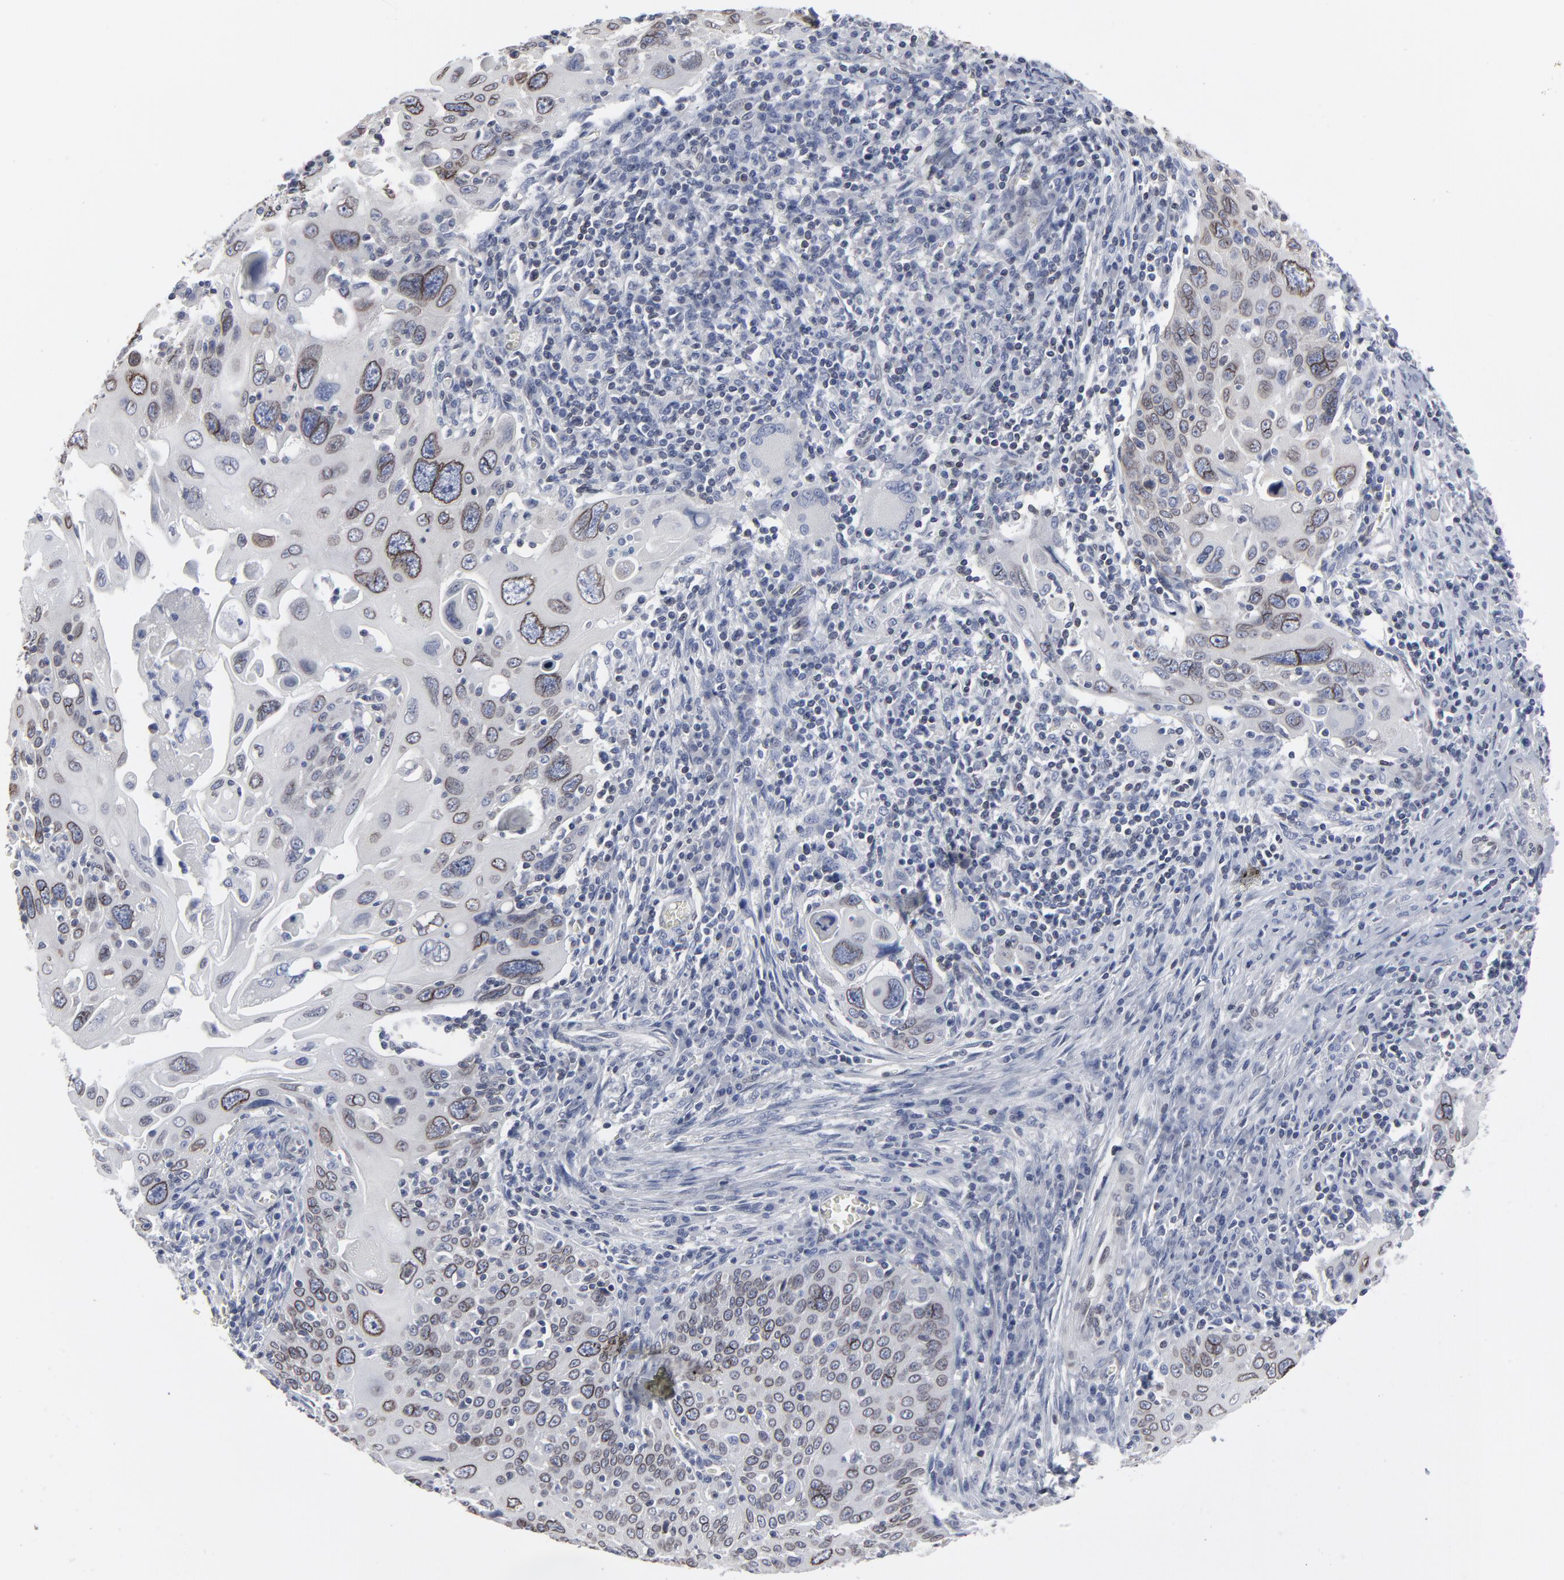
{"staining": {"intensity": "moderate", "quantity": "25%-75%", "location": "cytoplasmic/membranous,nuclear"}, "tissue": "cervical cancer", "cell_type": "Tumor cells", "image_type": "cancer", "snomed": [{"axis": "morphology", "description": "Squamous cell carcinoma, NOS"}, {"axis": "topography", "description": "Cervix"}], "caption": "IHC staining of cervical cancer, which exhibits medium levels of moderate cytoplasmic/membranous and nuclear positivity in approximately 25%-75% of tumor cells indicating moderate cytoplasmic/membranous and nuclear protein expression. The staining was performed using DAB (brown) for protein detection and nuclei were counterstained in hematoxylin (blue).", "gene": "SYNE2", "patient": {"sex": "female", "age": 54}}